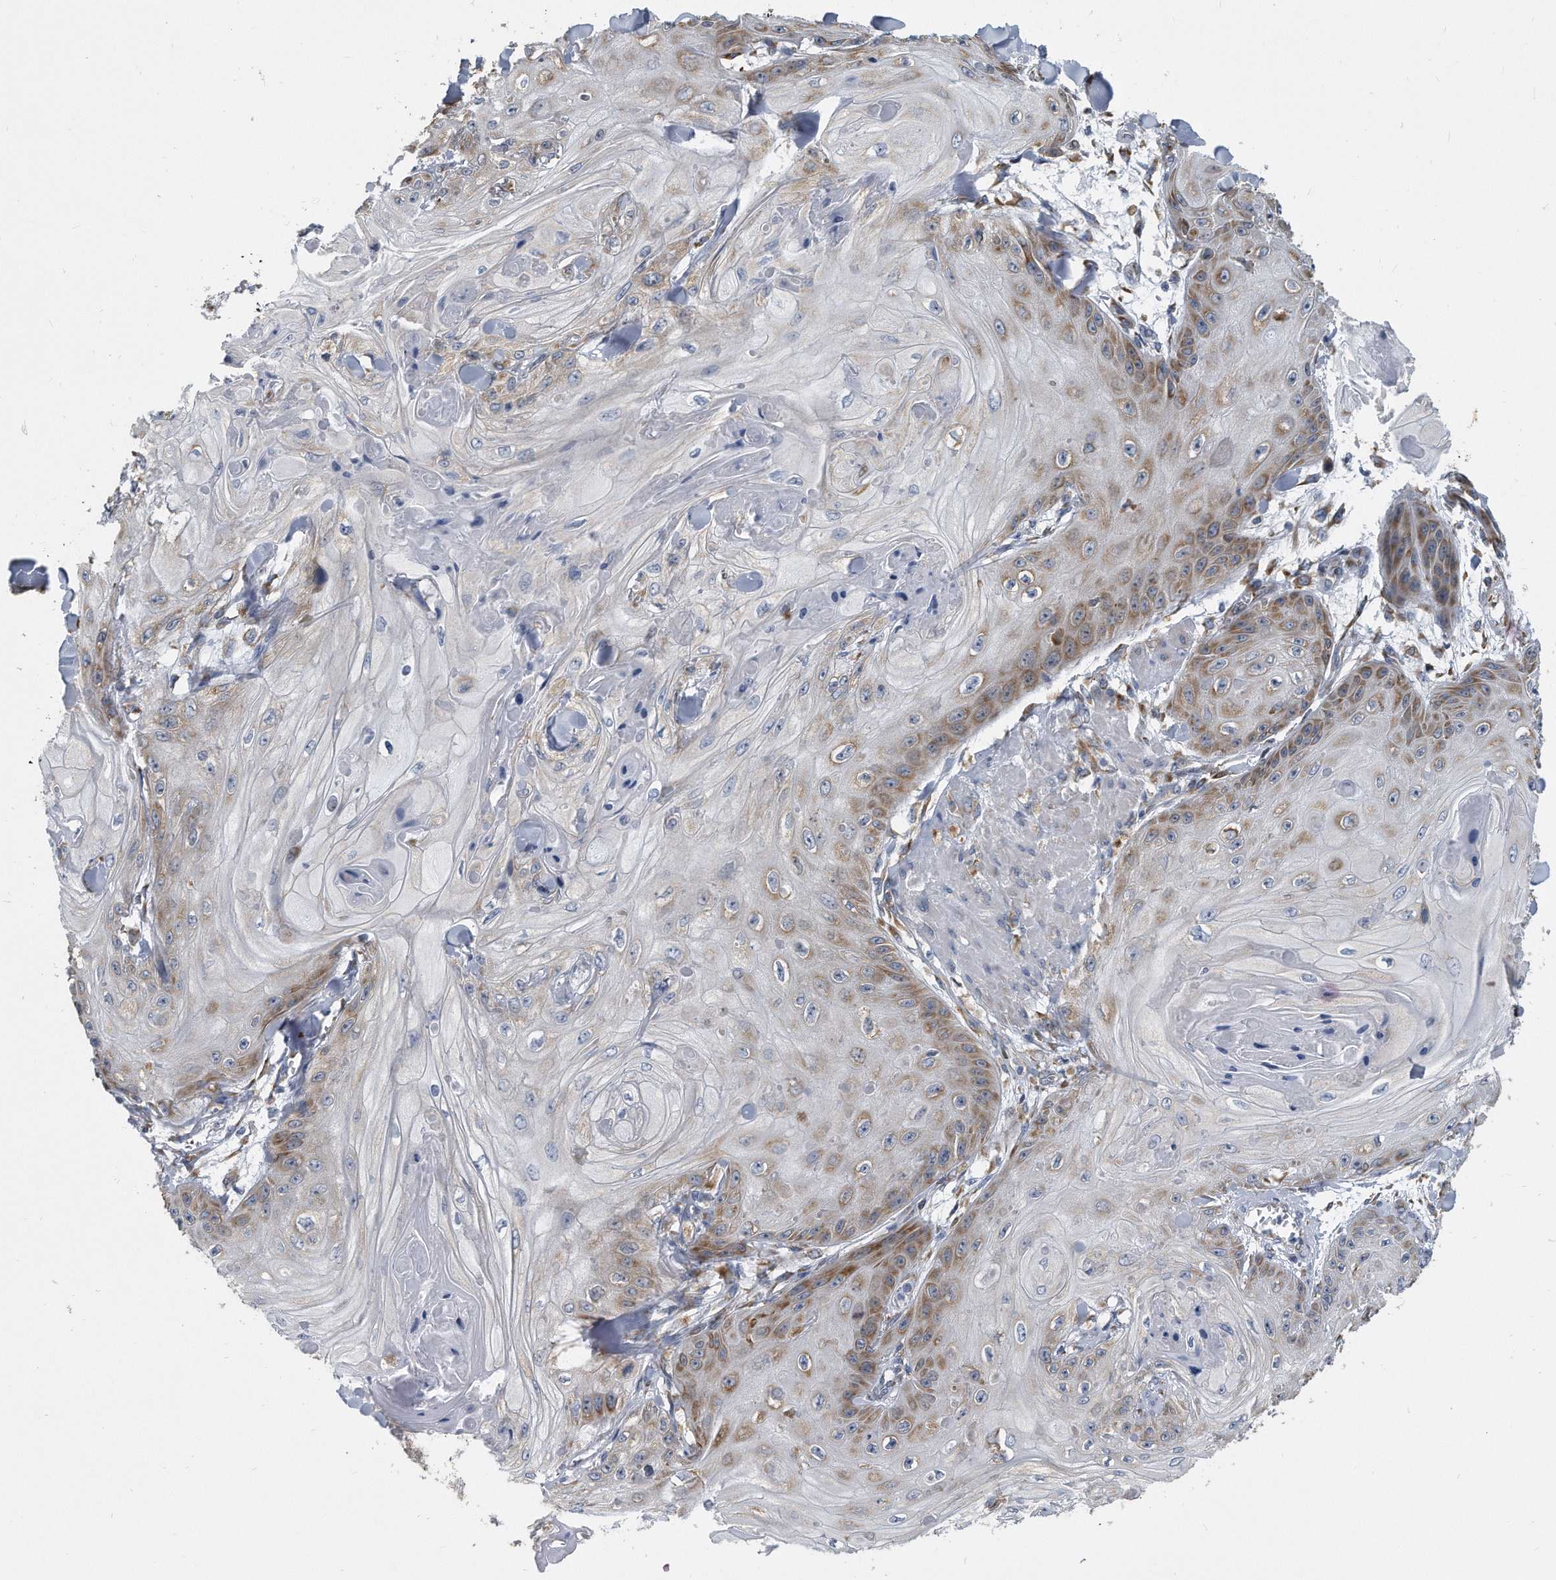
{"staining": {"intensity": "moderate", "quantity": "25%-75%", "location": "cytoplasmic/membranous"}, "tissue": "skin cancer", "cell_type": "Tumor cells", "image_type": "cancer", "snomed": [{"axis": "morphology", "description": "Squamous cell carcinoma, NOS"}, {"axis": "topography", "description": "Skin"}], "caption": "Immunohistochemical staining of skin cancer exhibits medium levels of moderate cytoplasmic/membranous protein staining in about 25%-75% of tumor cells.", "gene": "CCDC47", "patient": {"sex": "male", "age": 74}}